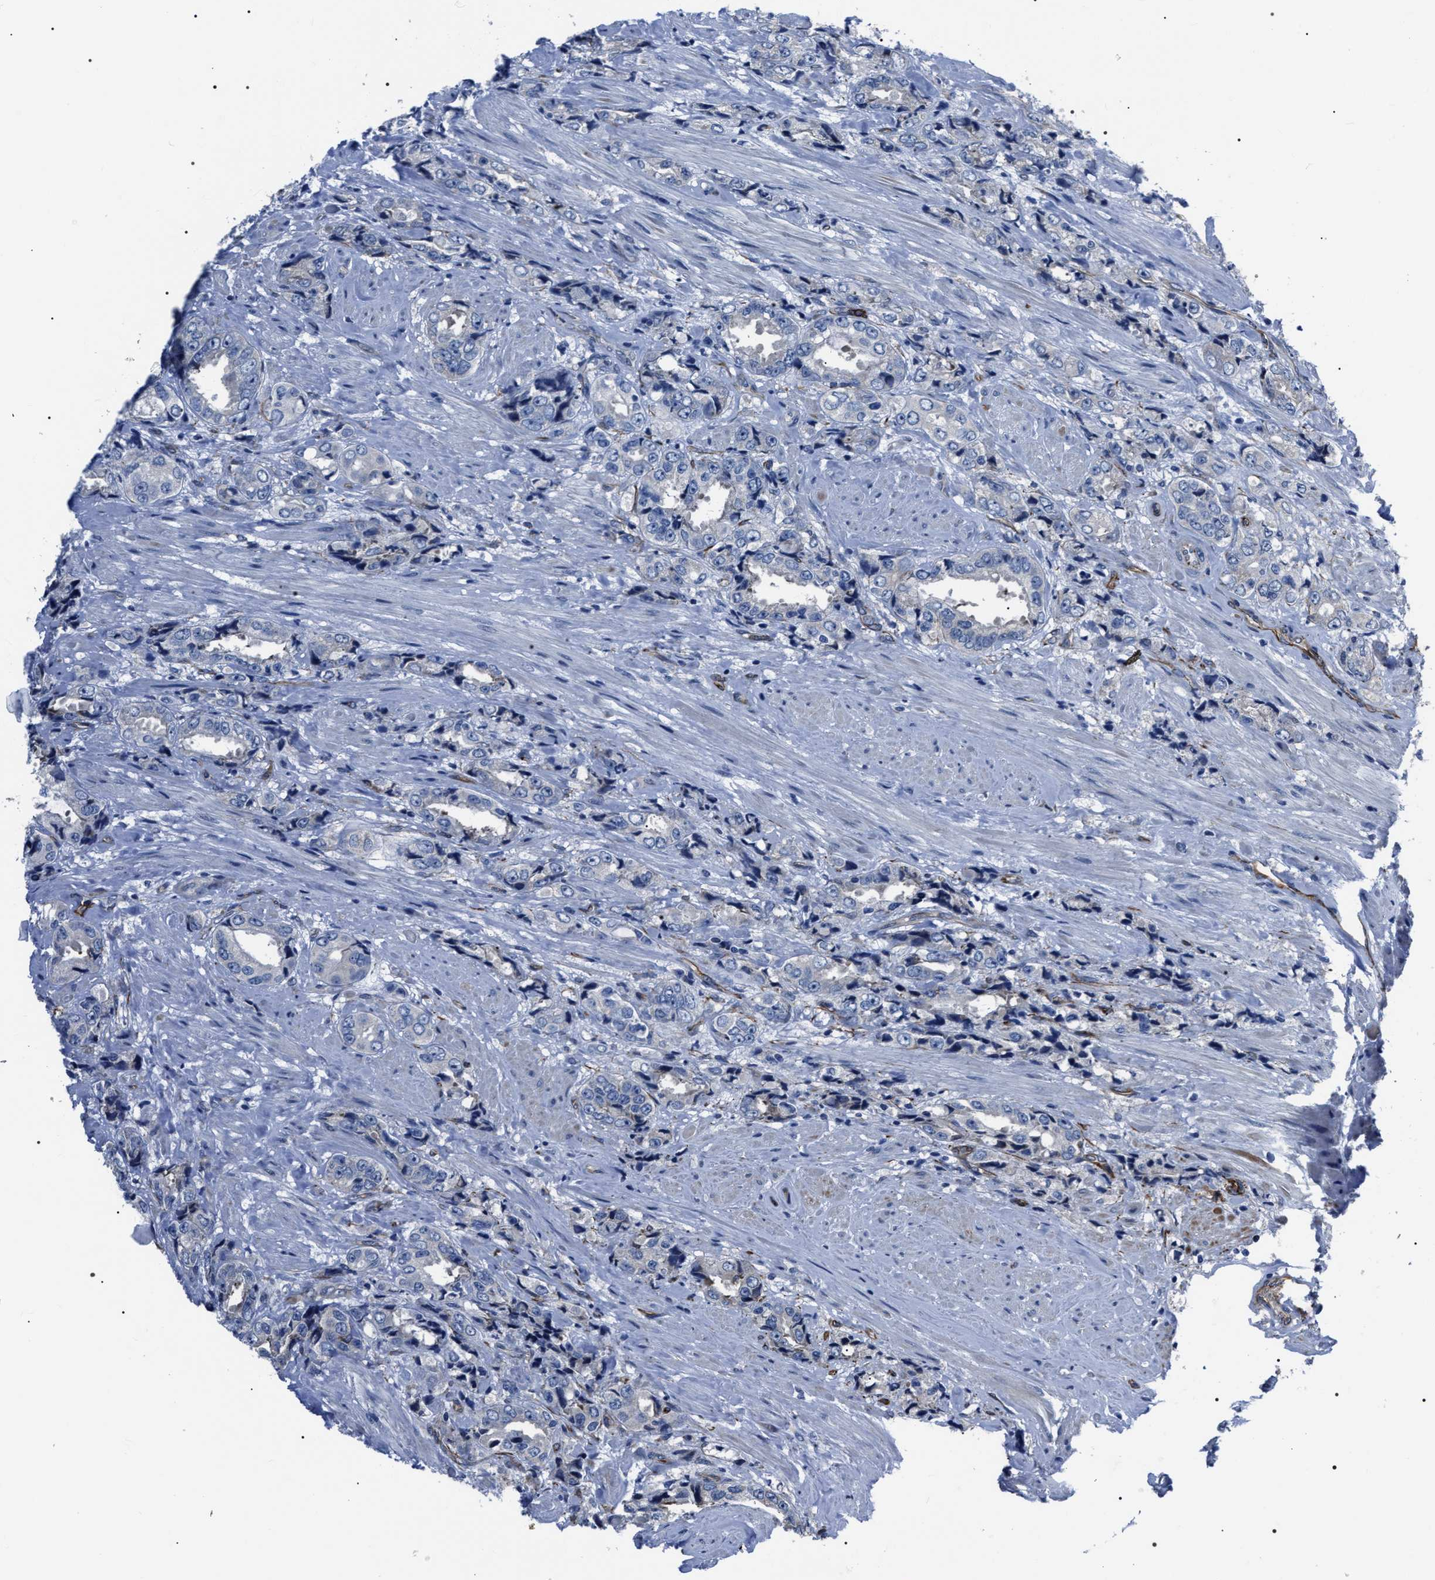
{"staining": {"intensity": "negative", "quantity": "none", "location": "none"}, "tissue": "prostate cancer", "cell_type": "Tumor cells", "image_type": "cancer", "snomed": [{"axis": "morphology", "description": "Adenocarcinoma, High grade"}, {"axis": "topography", "description": "Prostate"}], "caption": "DAB (3,3'-diaminobenzidine) immunohistochemical staining of prostate high-grade adenocarcinoma reveals no significant positivity in tumor cells. Brightfield microscopy of immunohistochemistry (IHC) stained with DAB (brown) and hematoxylin (blue), captured at high magnification.", "gene": "PKD1L1", "patient": {"sex": "male", "age": 61}}